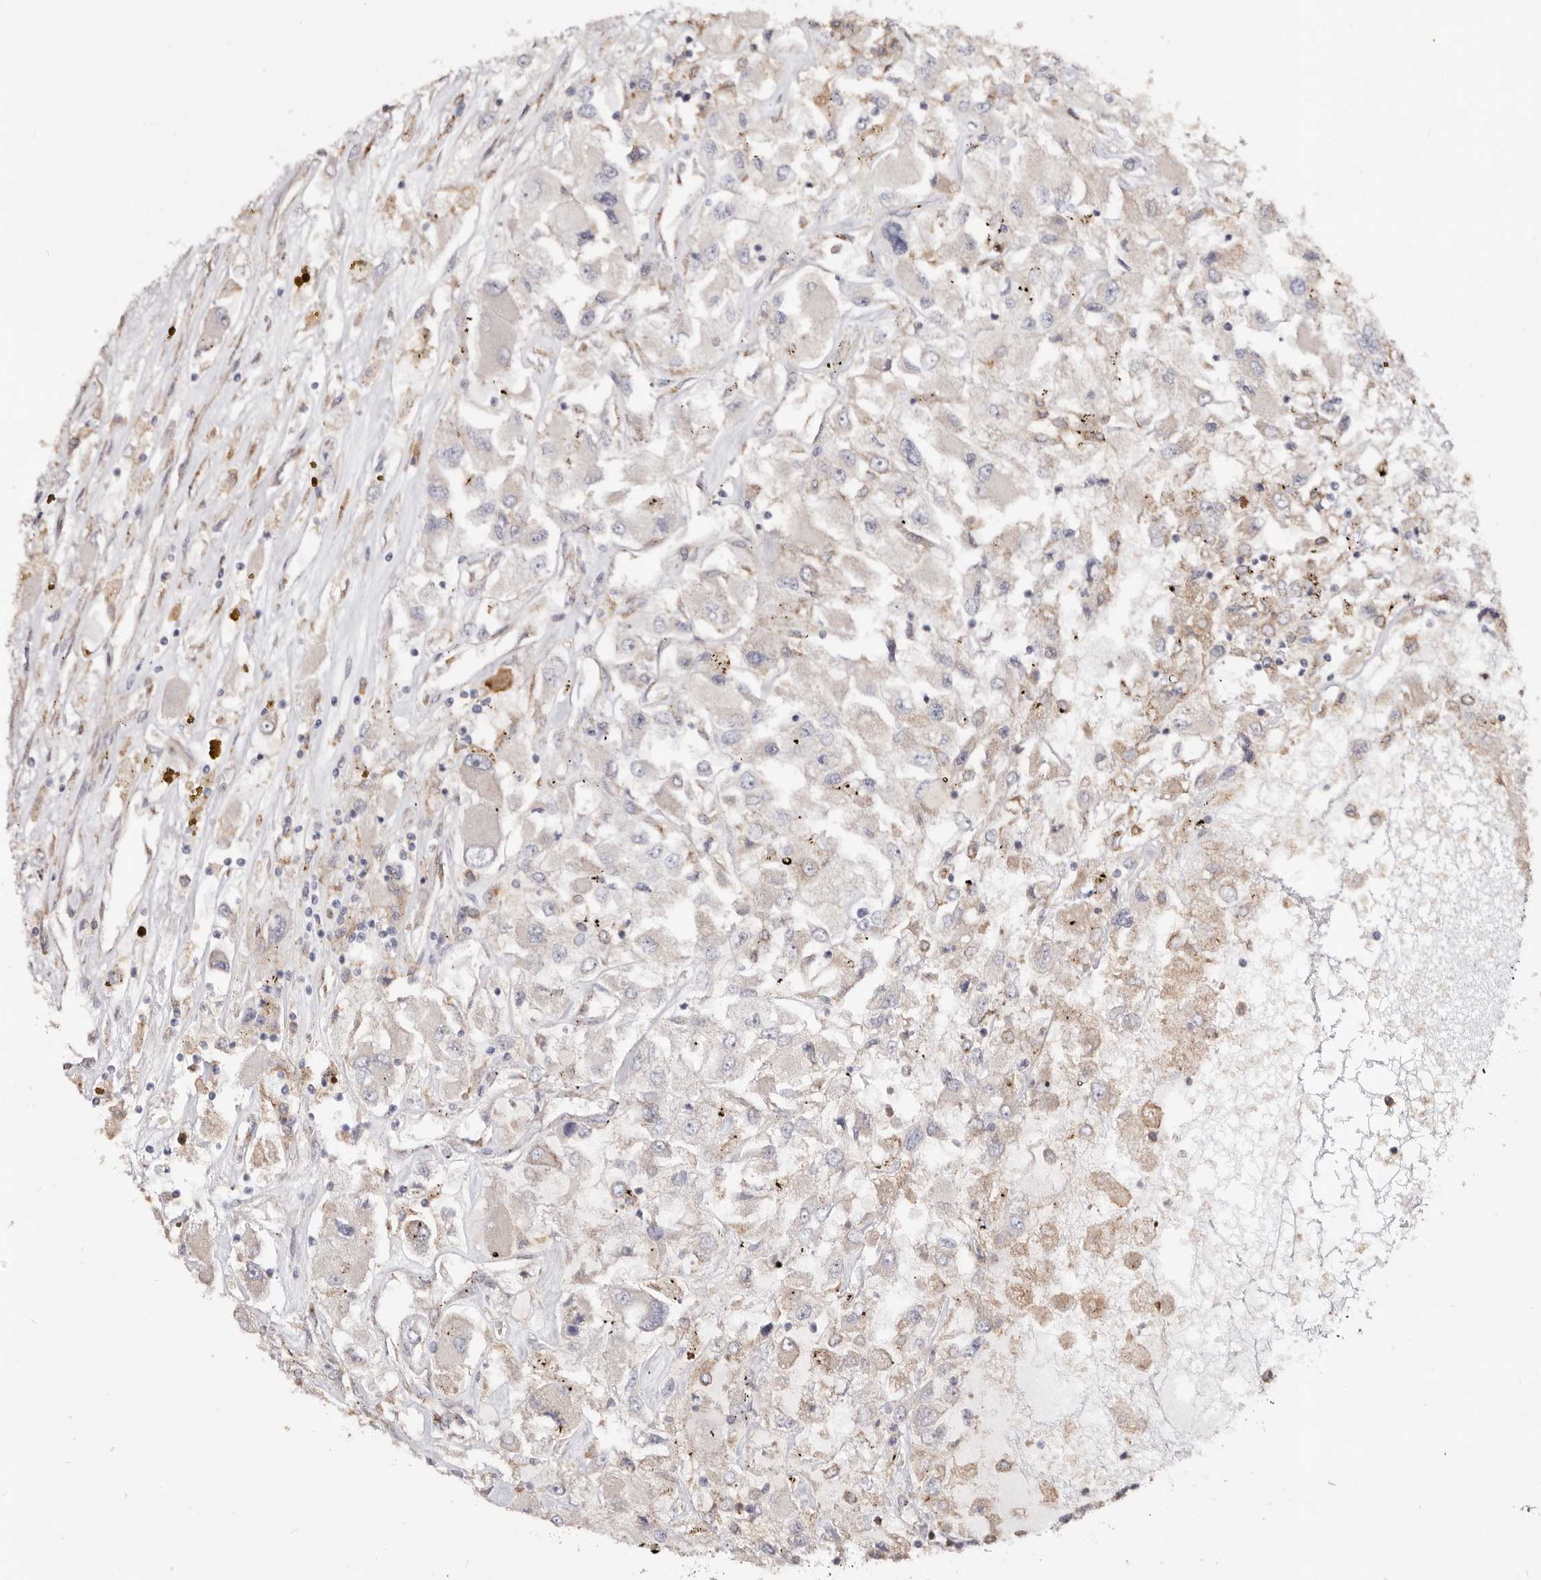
{"staining": {"intensity": "negative", "quantity": "none", "location": "none"}, "tissue": "renal cancer", "cell_type": "Tumor cells", "image_type": "cancer", "snomed": [{"axis": "morphology", "description": "Adenocarcinoma, NOS"}, {"axis": "topography", "description": "Kidney"}], "caption": "Immunohistochemistry (IHC) of human renal cancer displays no positivity in tumor cells.", "gene": "LRRC25", "patient": {"sex": "female", "age": 52}}